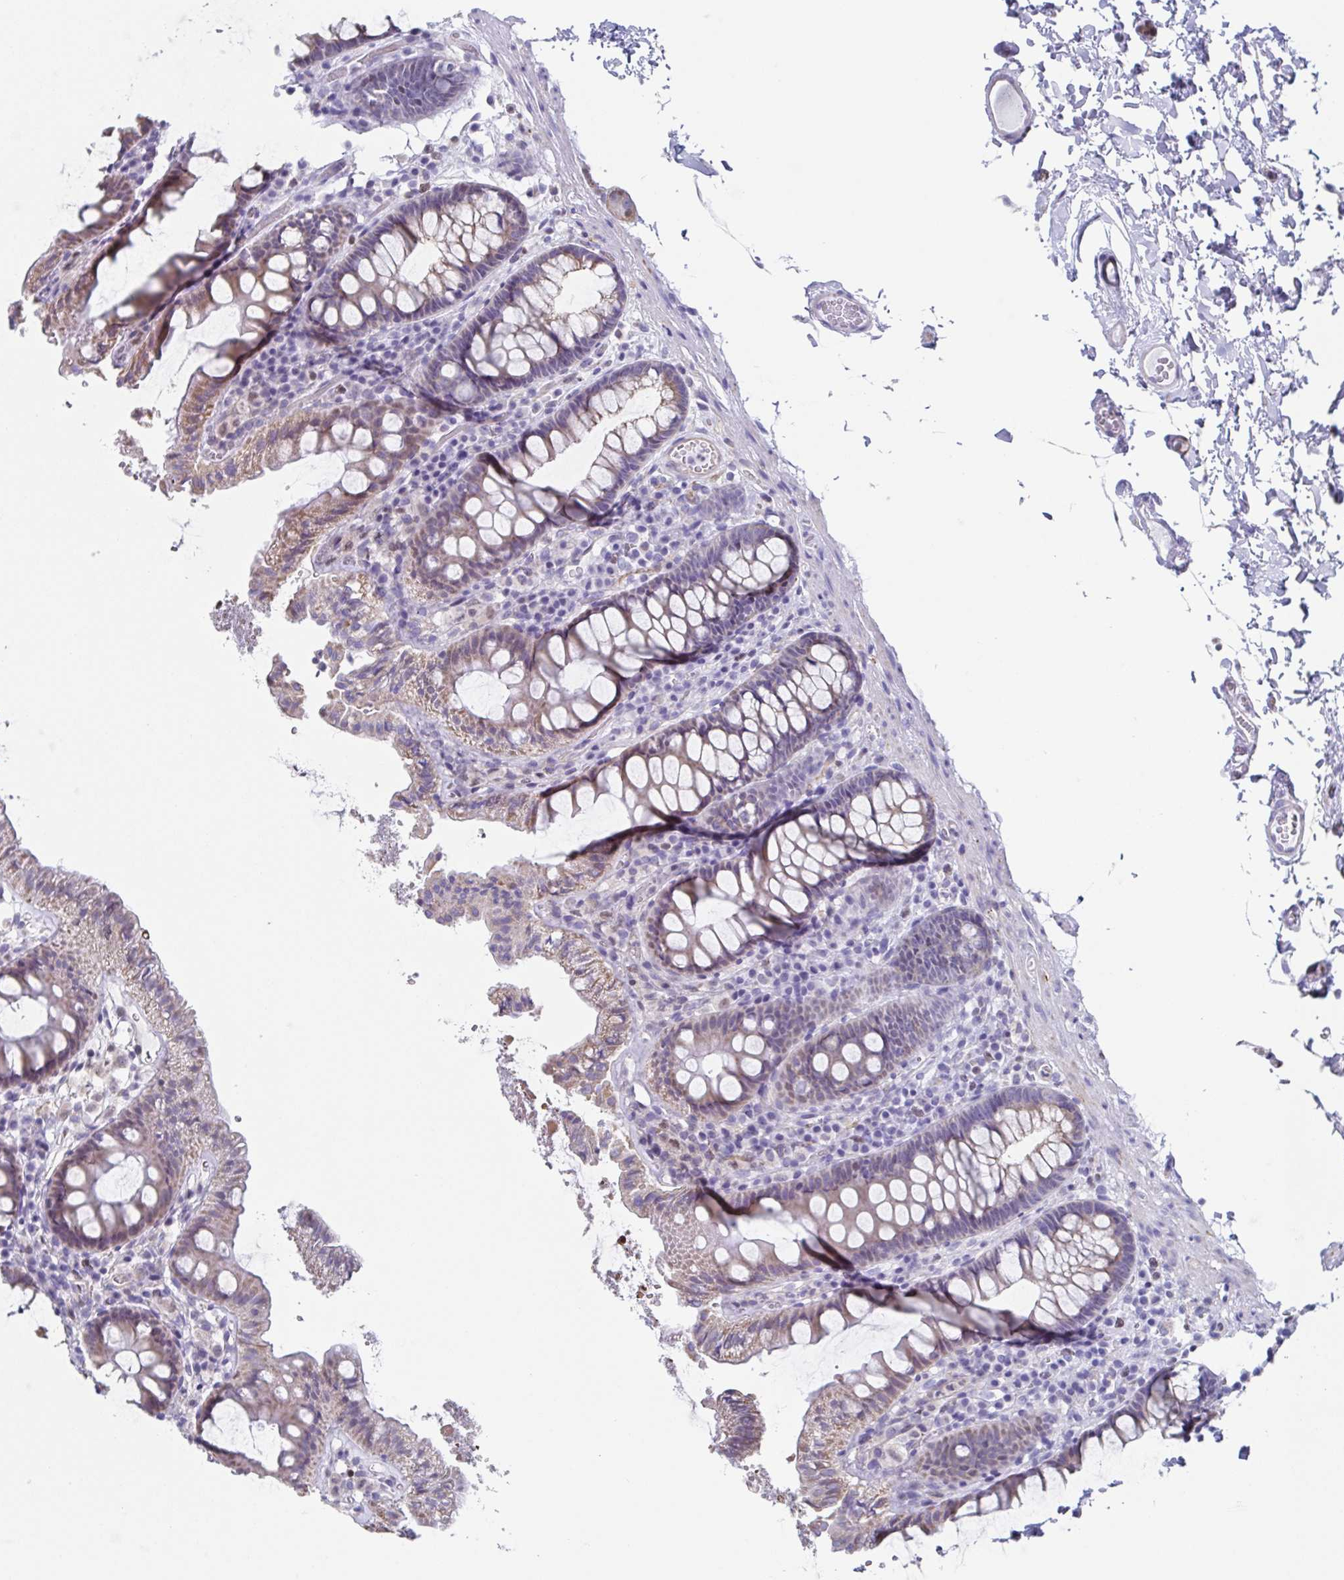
{"staining": {"intensity": "negative", "quantity": "none", "location": "none"}, "tissue": "colon", "cell_type": "Endothelial cells", "image_type": "normal", "snomed": [{"axis": "morphology", "description": "Normal tissue, NOS"}, {"axis": "topography", "description": "Colon"}, {"axis": "topography", "description": "Peripheral nerve tissue"}], "caption": "Image shows no protein expression in endothelial cells of normal colon.", "gene": "PBOV1", "patient": {"sex": "male", "age": 84}}